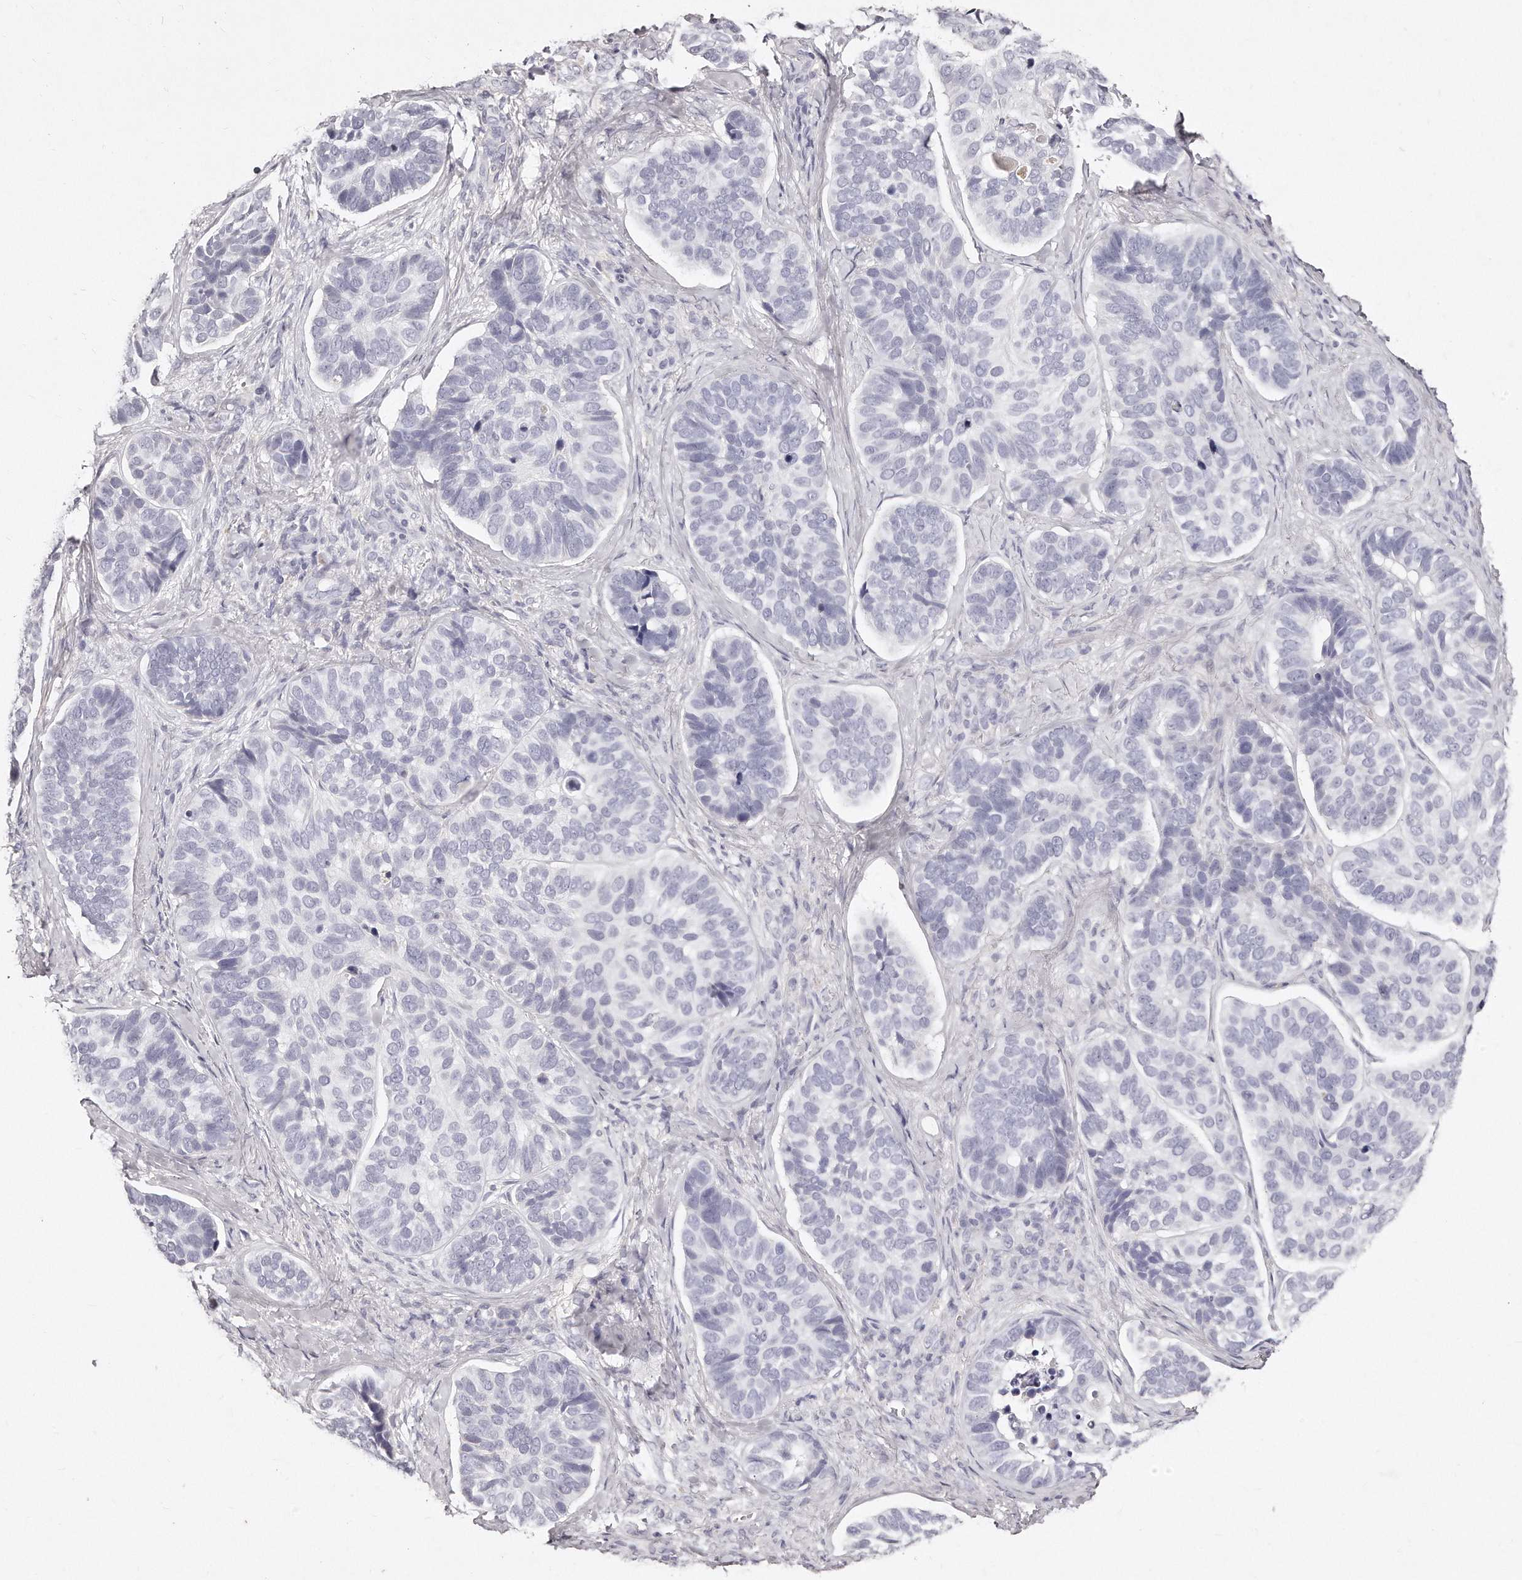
{"staining": {"intensity": "negative", "quantity": "none", "location": "none"}, "tissue": "skin cancer", "cell_type": "Tumor cells", "image_type": "cancer", "snomed": [{"axis": "morphology", "description": "Basal cell carcinoma"}, {"axis": "topography", "description": "Skin"}], "caption": "Tumor cells show no significant expression in skin cancer. (Immunohistochemistry, brightfield microscopy, high magnification).", "gene": "GDA", "patient": {"sex": "male", "age": 62}}